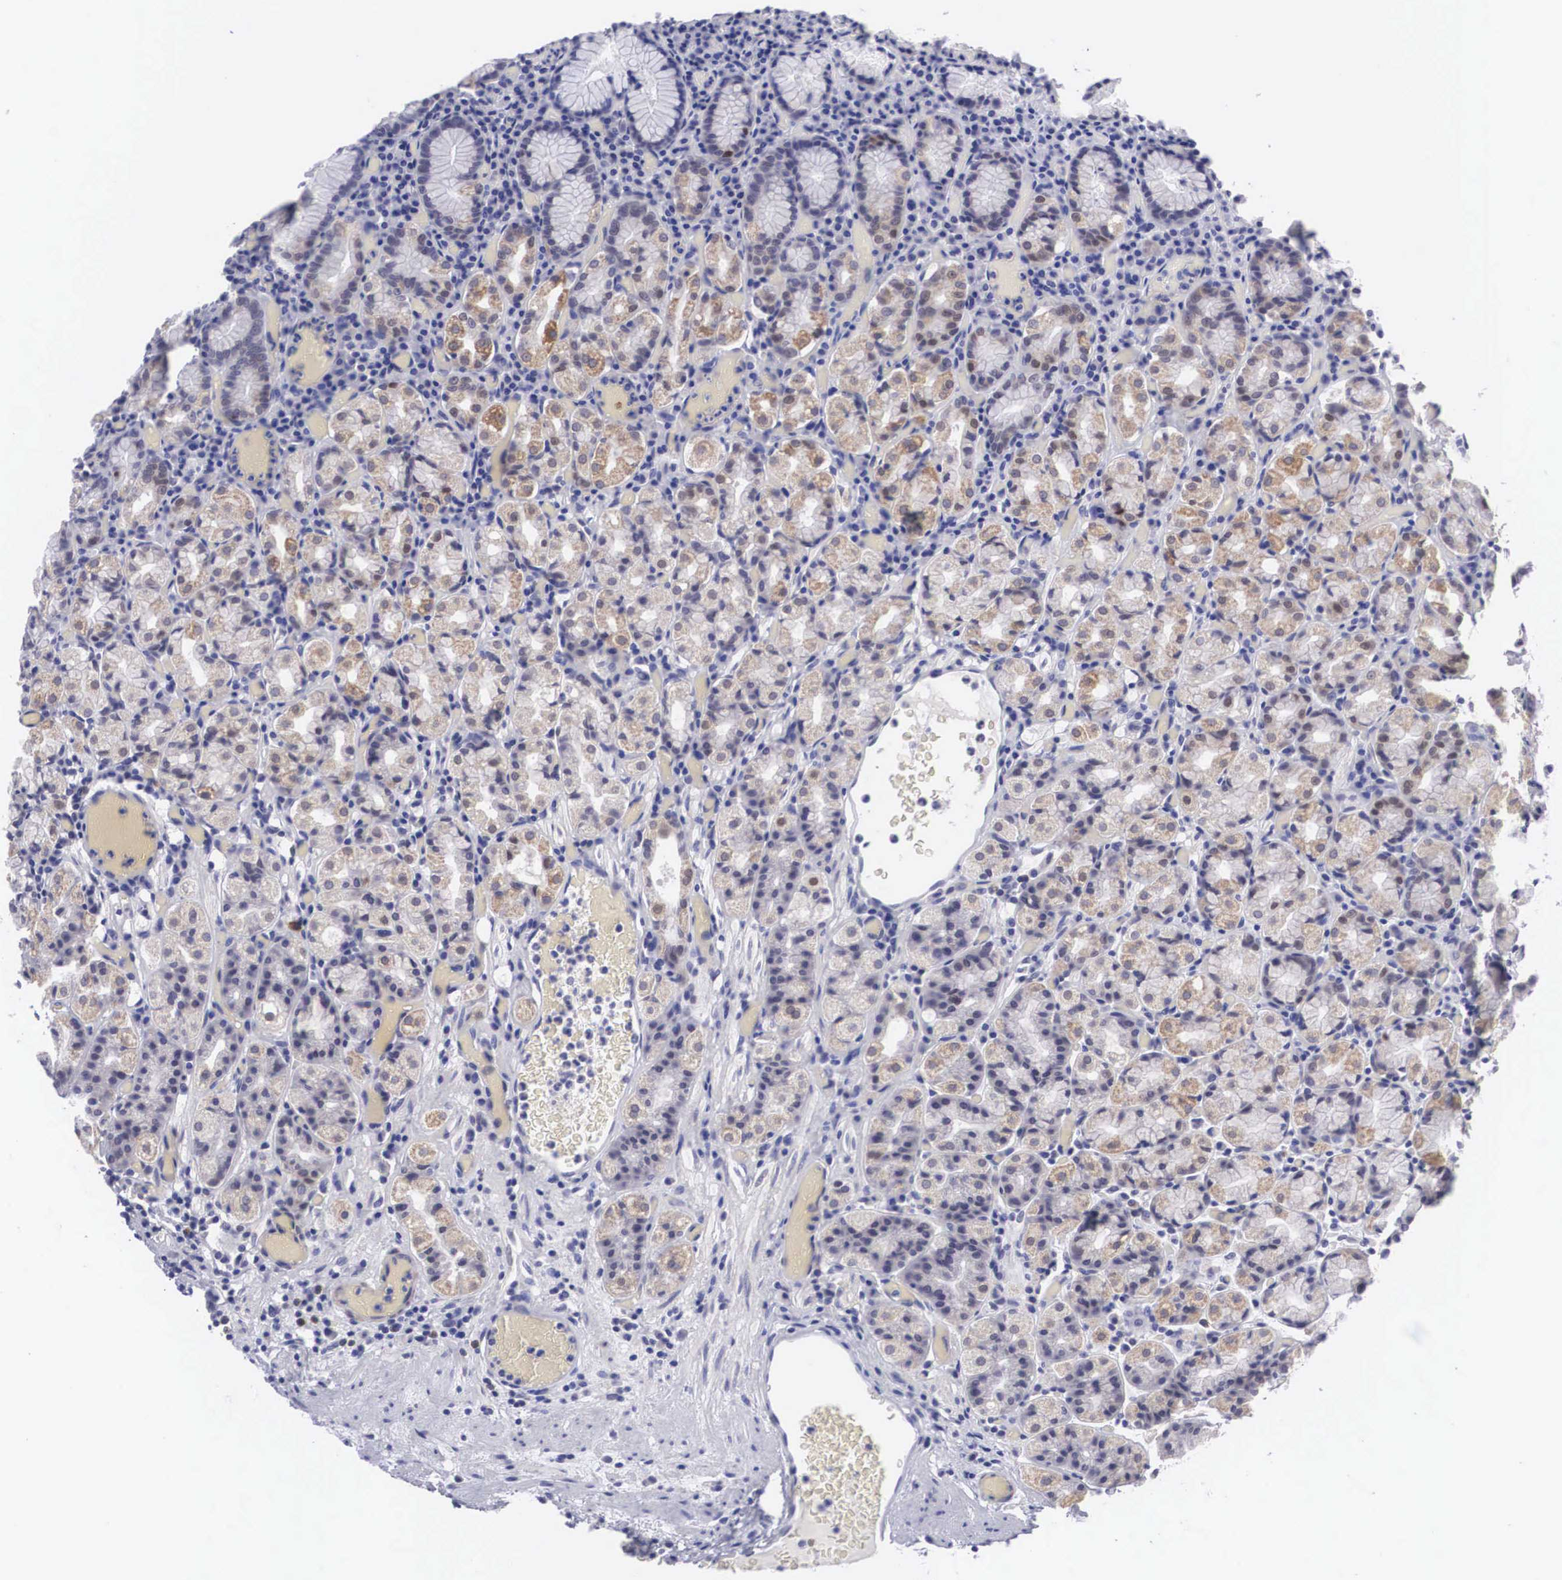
{"staining": {"intensity": "moderate", "quantity": "<25%", "location": "cytoplasmic/membranous,nuclear"}, "tissue": "stomach", "cell_type": "Glandular cells", "image_type": "normal", "snomed": [{"axis": "morphology", "description": "Normal tissue, NOS"}, {"axis": "topography", "description": "Stomach, lower"}], "caption": "This micrograph shows normal stomach stained with IHC to label a protein in brown. The cytoplasmic/membranous,nuclear of glandular cells show moderate positivity for the protein. Nuclei are counter-stained blue.", "gene": "SOX11", "patient": {"sex": "male", "age": 58}}